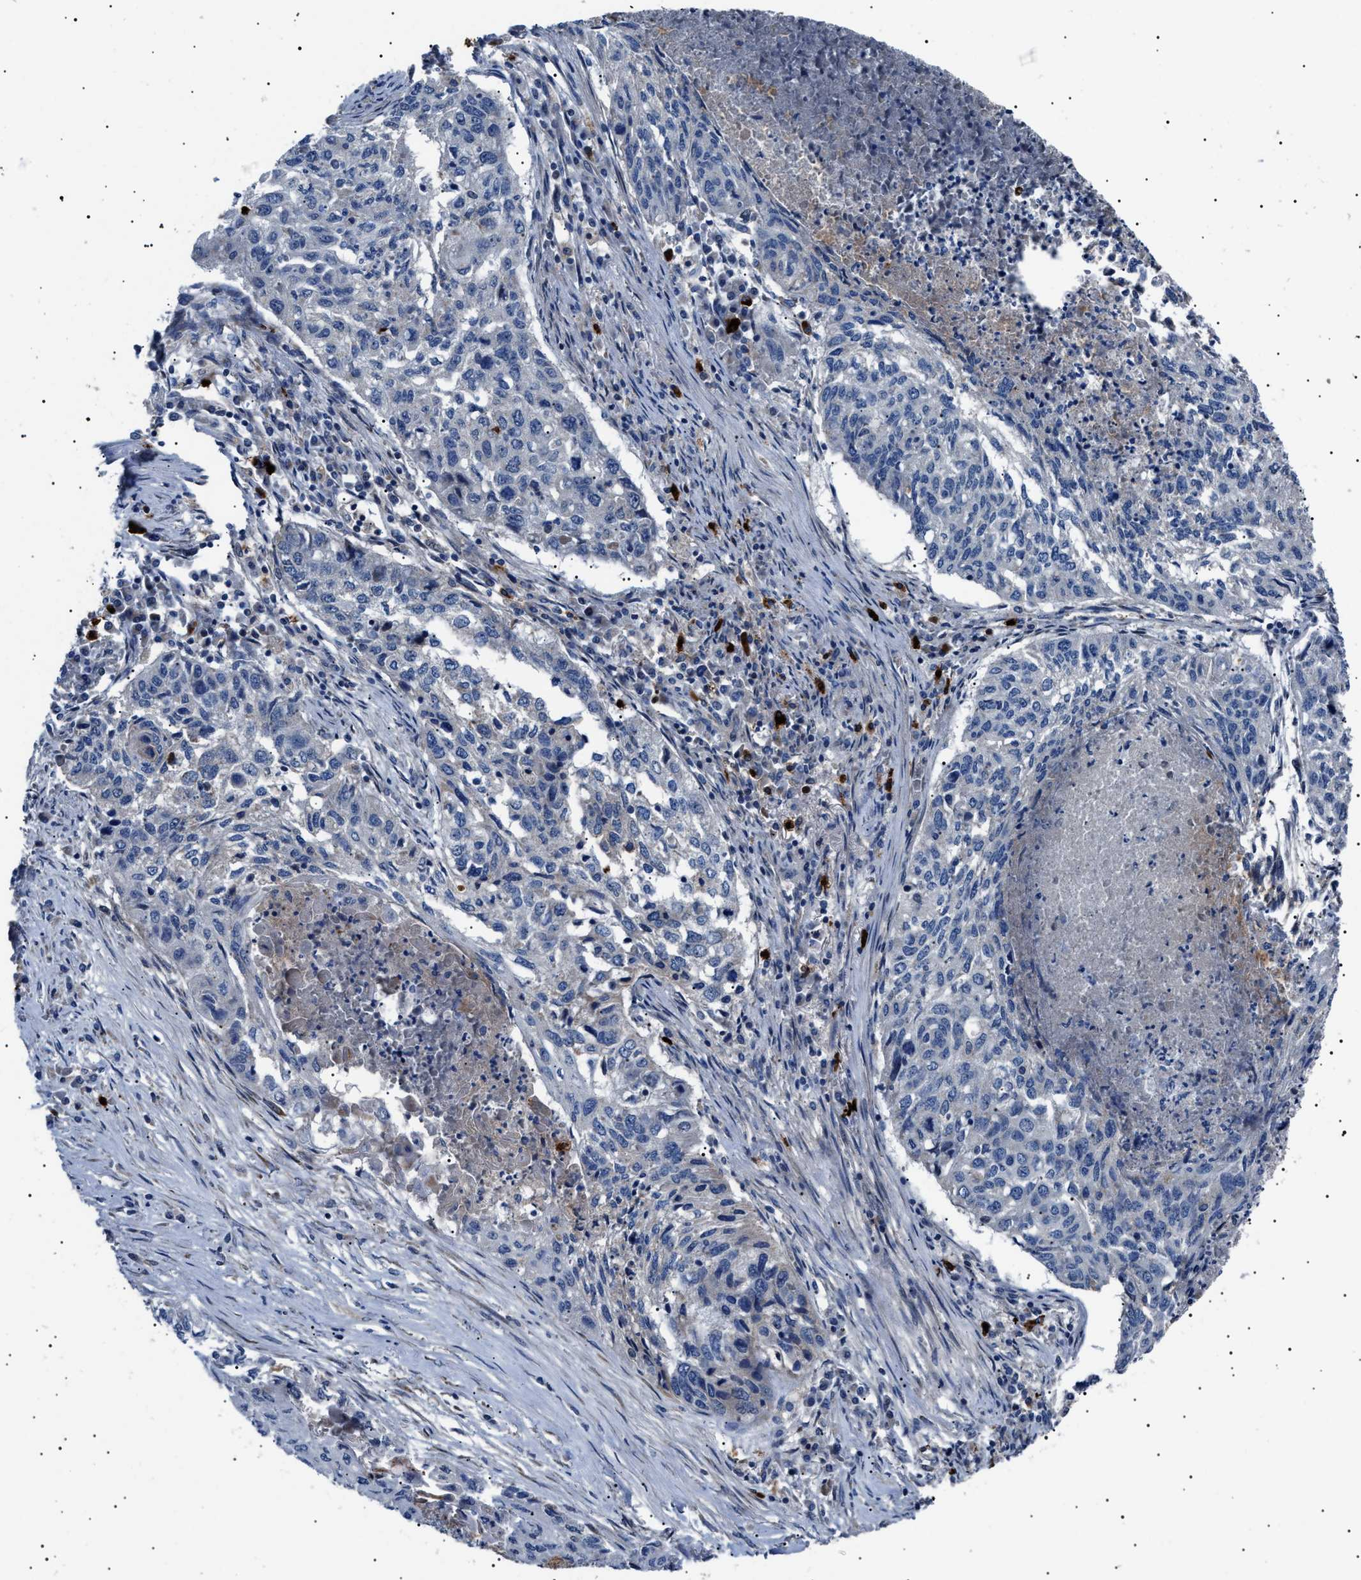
{"staining": {"intensity": "negative", "quantity": "none", "location": "none"}, "tissue": "lung cancer", "cell_type": "Tumor cells", "image_type": "cancer", "snomed": [{"axis": "morphology", "description": "Squamous cell carcinoma, NOS"}, {"axis": "topography", "description": "Lung"}], "caption": "This photomicrograph is of lung squamous cell carcinoma stained with immunohistochemistry to label a protein in brown with the nuclei are counter-stained blue. There is no positivity in tumor cells. (Stains: DAB (3,3'-diaminobenzidine) immunohistochemistry (IHC) with hematoxylin counter stain, Microscopy: brightfield microscopy at high magnification).", "gene": "PTRH1", "patient": {"sex": "female", "age": 63}}